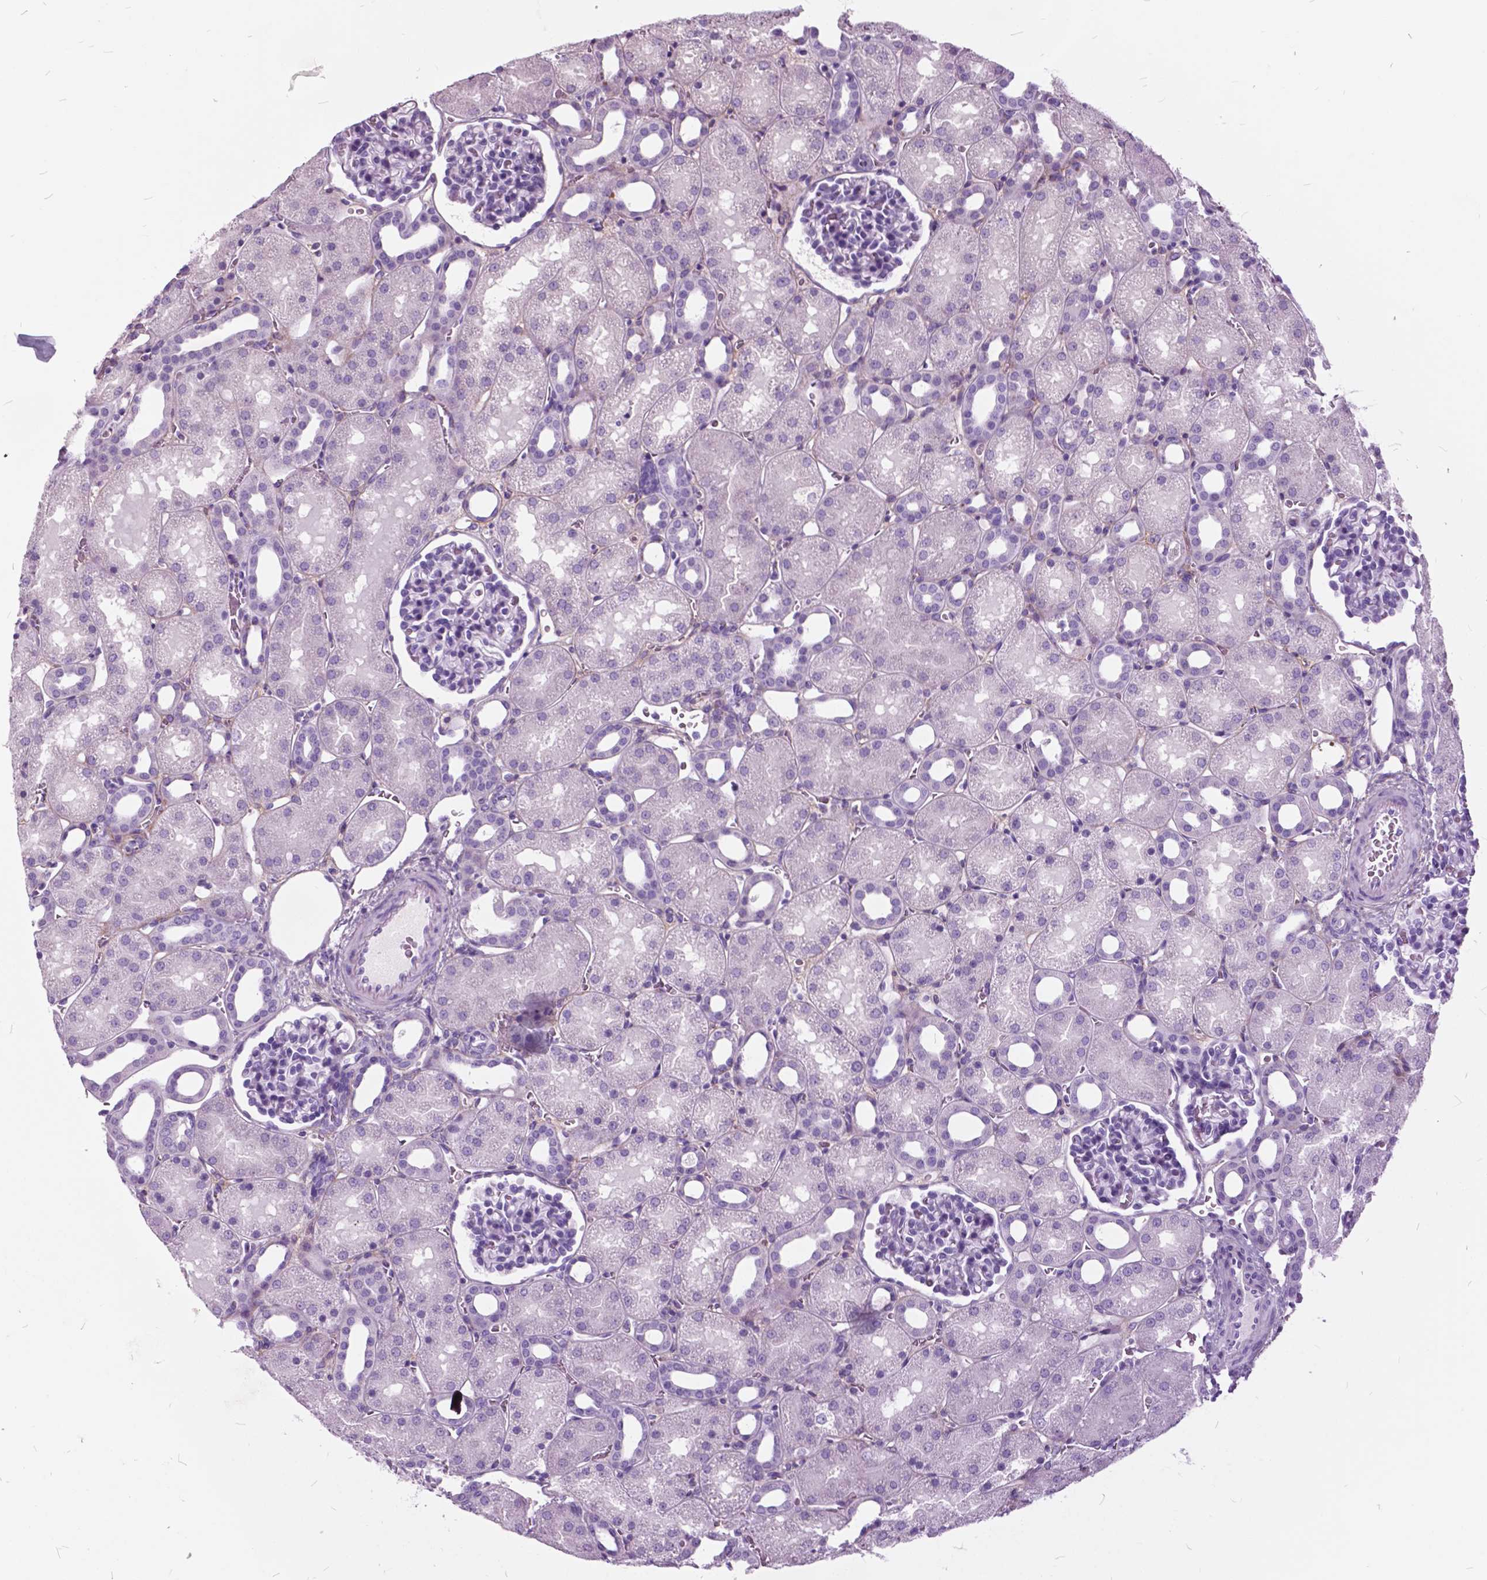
{"staining": {"intensity": "negative", "quantity": "none", "location": "none"}, "tissue": "kidney", "cell_type": "Cells in glomeruli", "image_type": "normal", "snomed": [{"axis": "morphology", "description": "Normal tissue, NOS"}, {"axis": "topography", "description": "Kidney"}], "caption": "Immunohistochemistry image of unremarkable human kidney stained for a protein (brown), which displays no expression in cells in glomeruli. Nuclei are stained in blue.", "gene": "GDF9", "patient": {"sex": "male", "age": 2}}